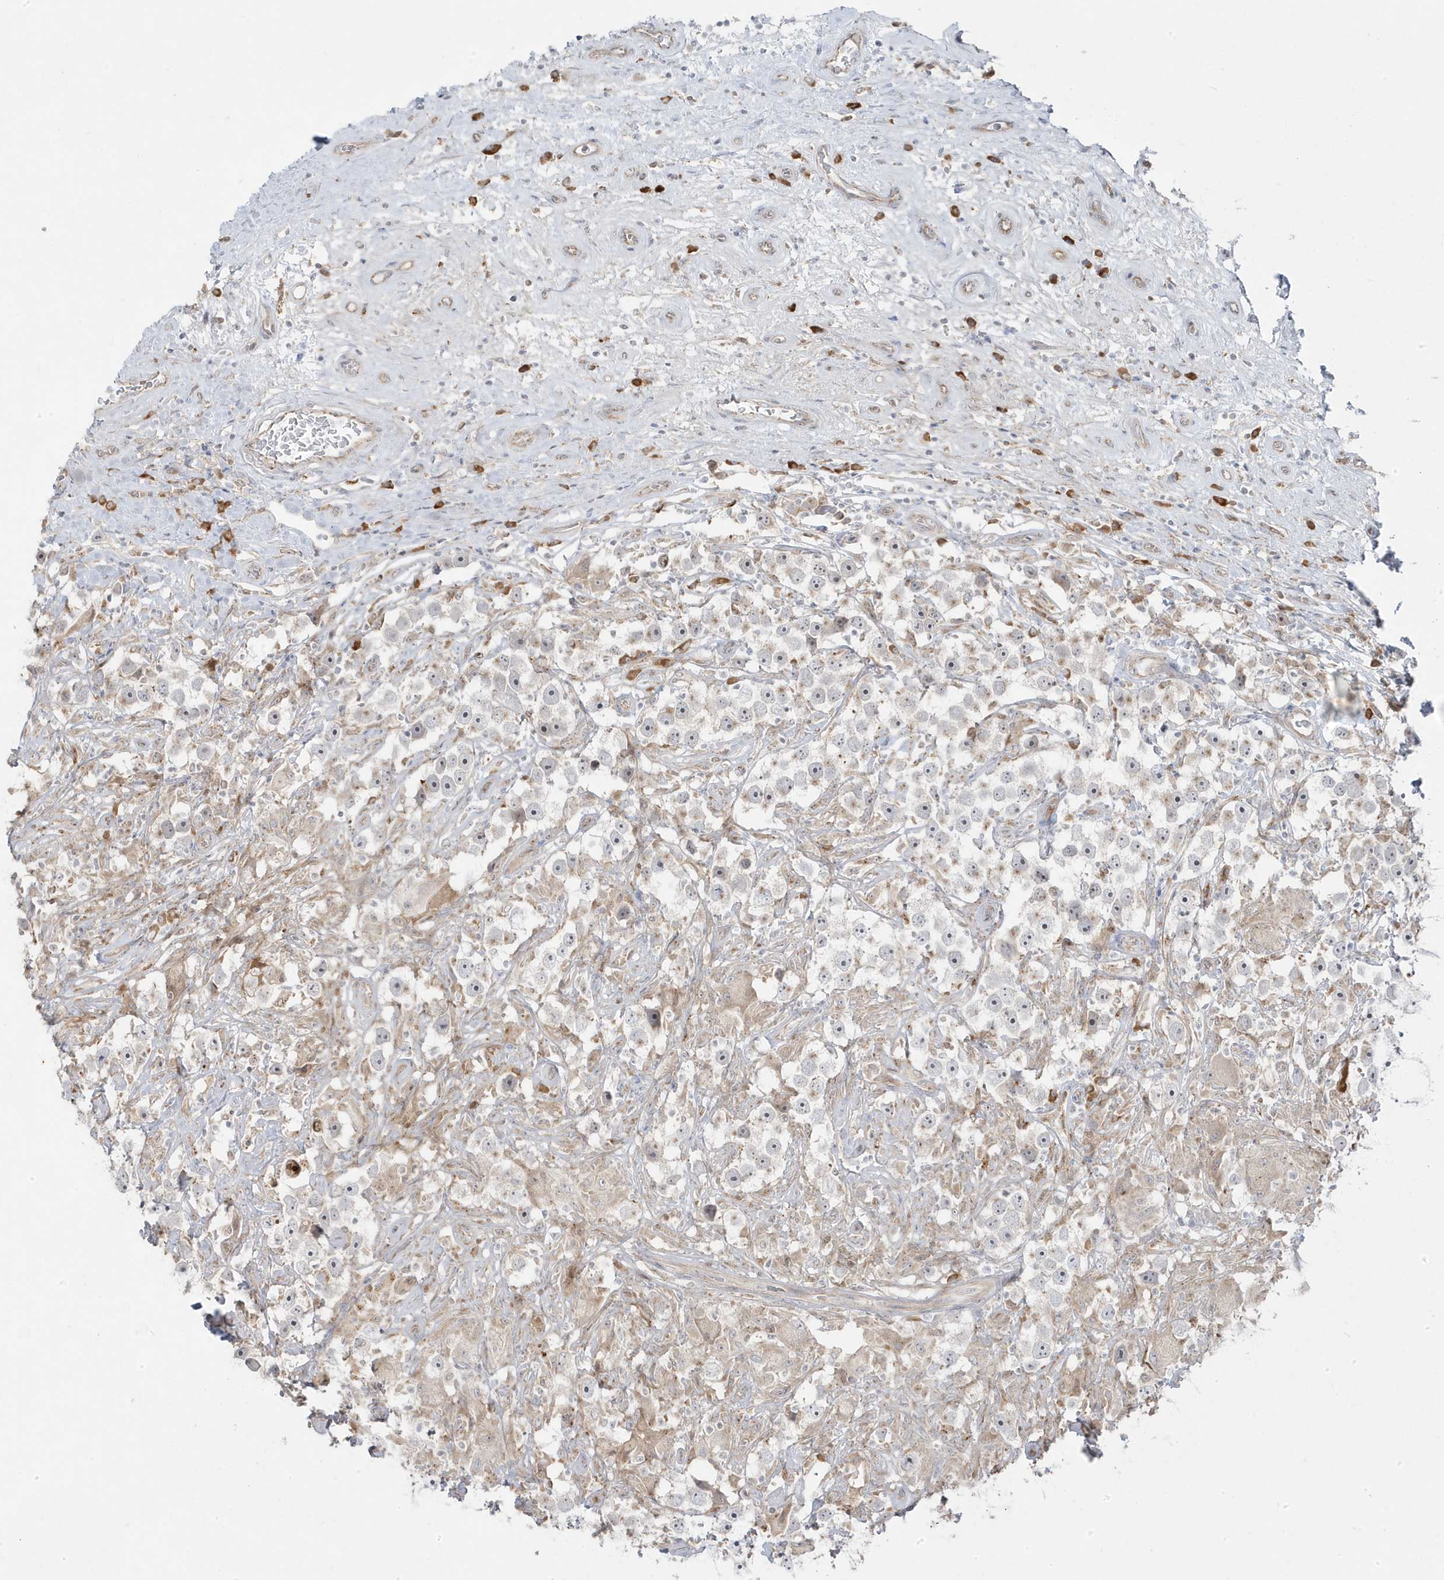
{"staining": {"intensity": "negative", "quantity": "none", "location": "none"}, "tissue": "testis cancer", "cell_type": "Tumor cells", "image_type": "cancer", "snomed": [{"axis": "morphology", "description": "Seminoma, NOS"}, {"axis": "topography", "description": "Testis"}], "caption": "Tumor cells are negative for brown protein staining in testis cancer.", "gene": "ZNF654", "patient": {"sex": "male", "age": 49}}